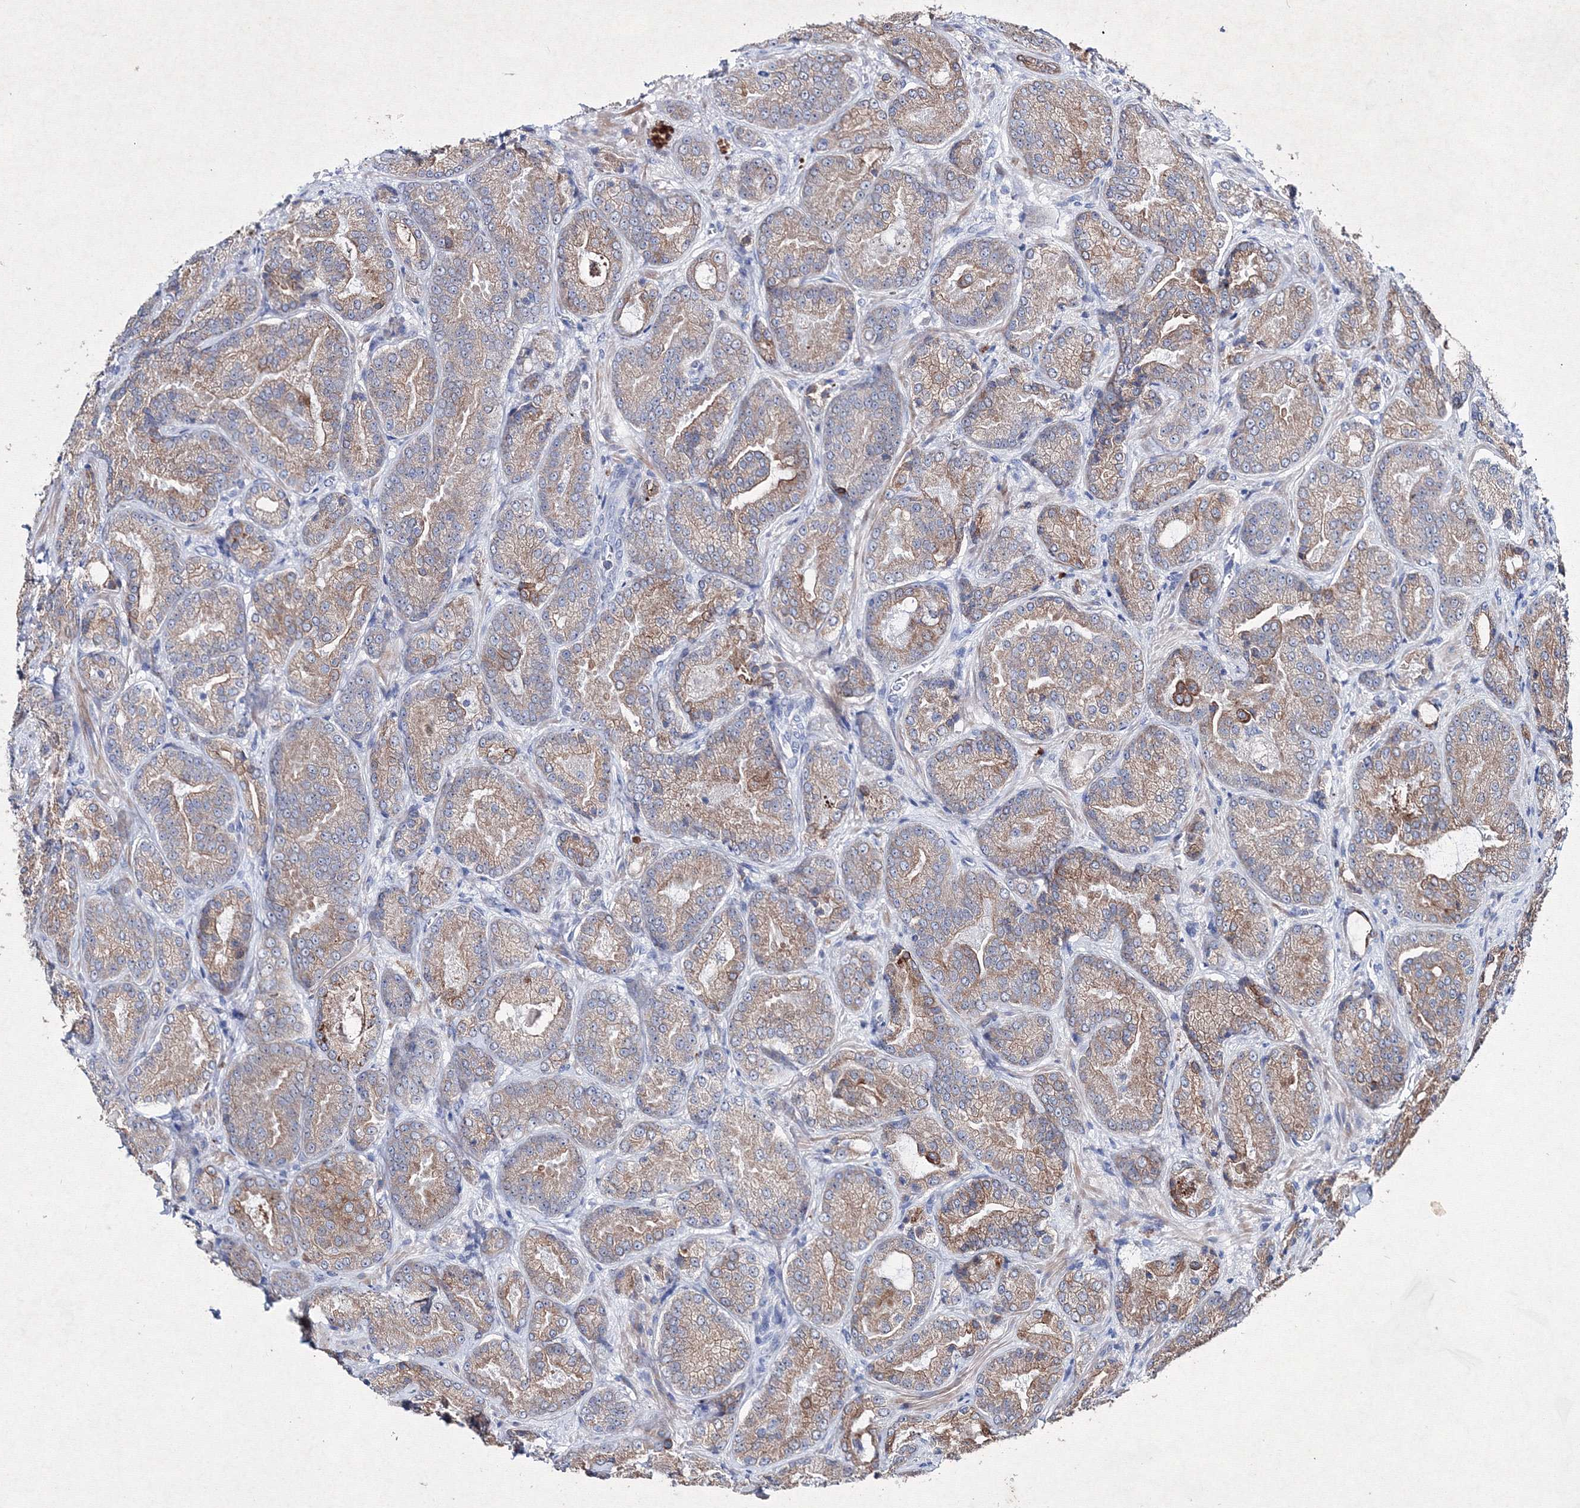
{"staining": {"intensity": "moderate", "quantity": "25%-75%", "location": "cytoplasmic/membranous"}, "tissue": "prostate cancer", "cell_type": "Tumor cells", "image_type": "cancer", "snomed": [{"axis": "morphology", "description": "Adenocarcinoma, Low grade"}, {"axis": "topography", "description": "Prostate"}], "caption": "DAB immunohistochemical staining of prostate cancer (adenocarcinoma (low-grade)) reveals moderate cytoplasmic/membranous protein expression in approximately 25%-75% of tumor cells.", "gene": "SMIM29", "patient": {"sex": "male", "age": 74}}